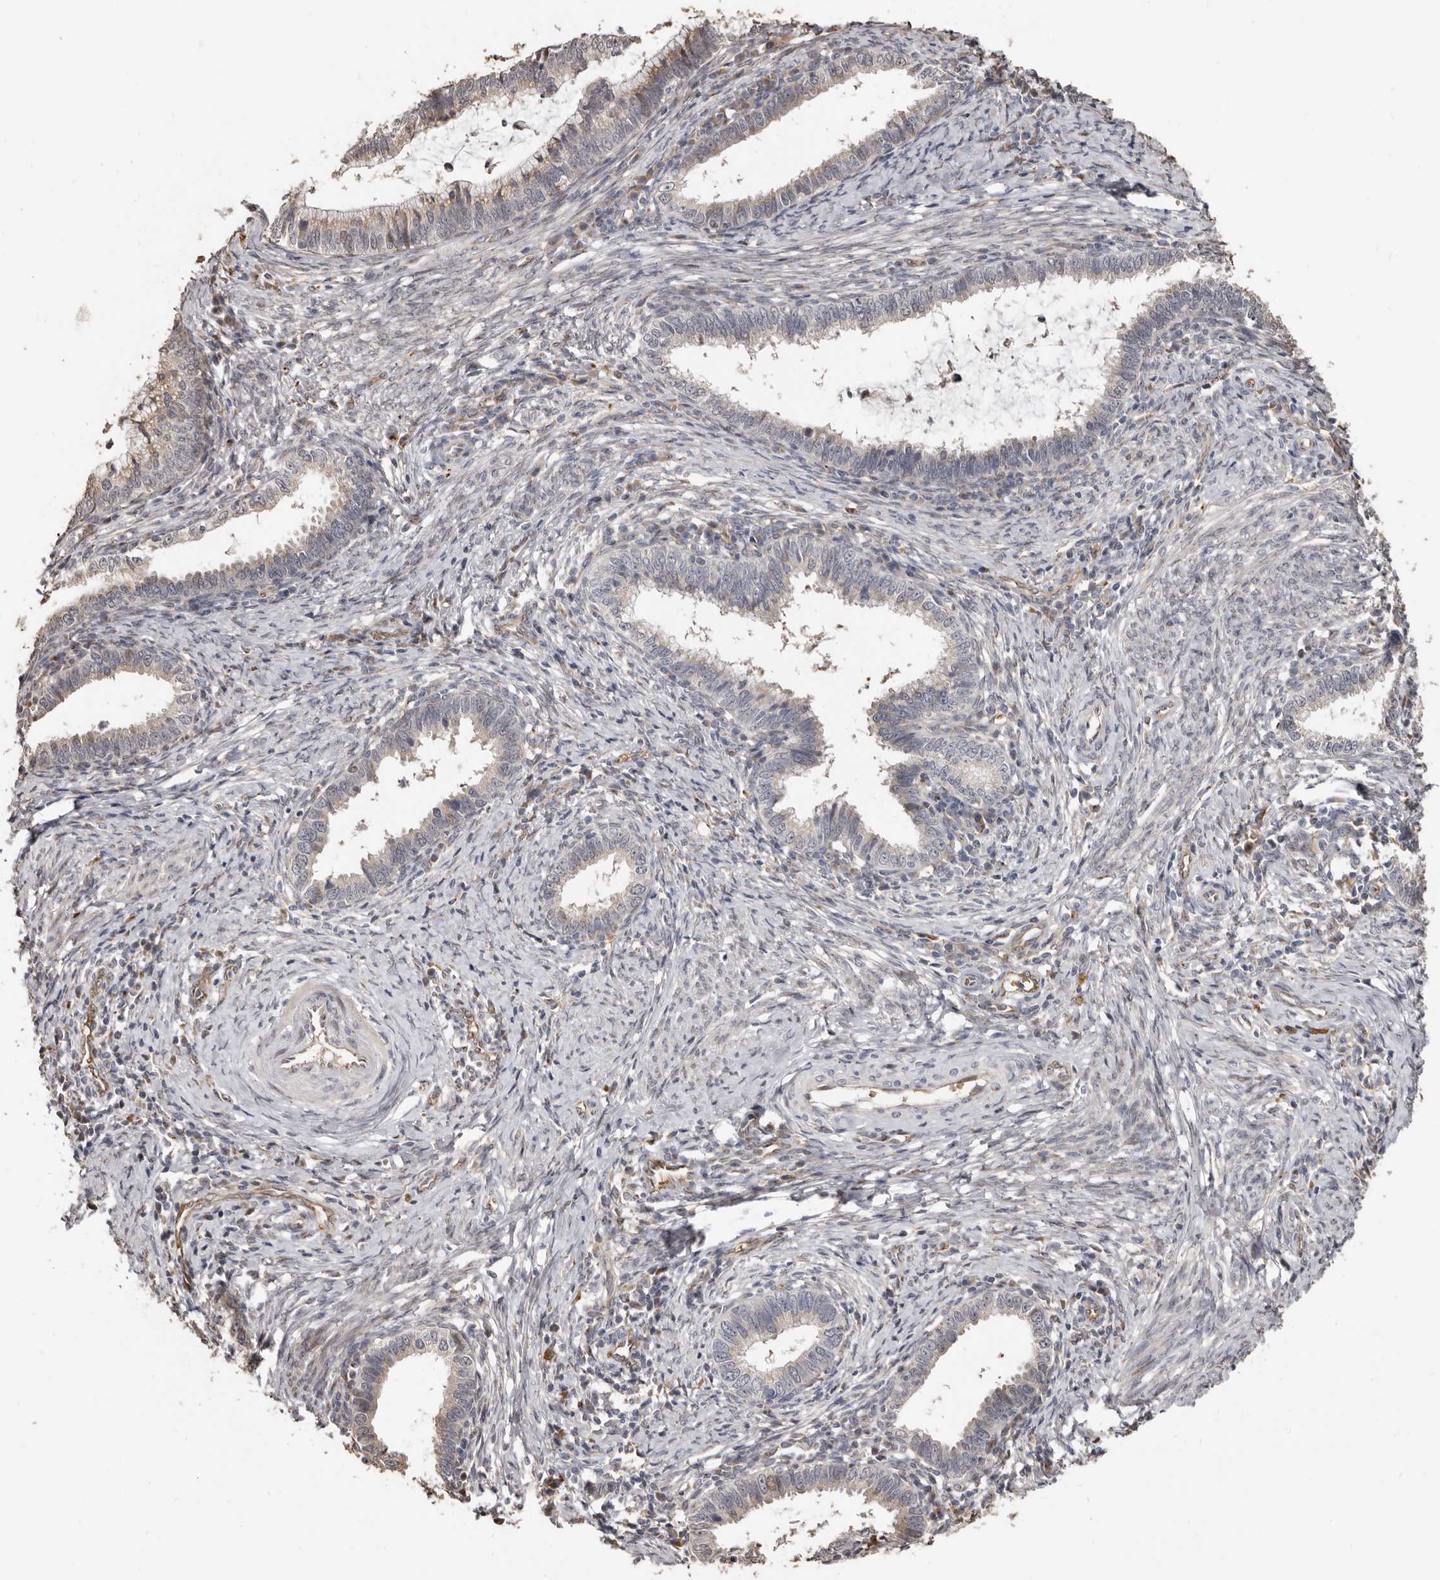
{"staining": {"intensity": "weak", "quantity": "<25%", "location": "cytoplasmic/membranous"}, "tissue": "cervical cancer", "cell_type": "Tumor cells", "image_type": "cancer", "snomed": [{"axis": "morphology", "description": "Adenocarcinoma, NOS"}, {"axis": "topography", "description": "Cervix"}], "caption": "Protein analysis of cervical cancer (adenocarcinoma) shows no significant positivity in tumor cells.", "gene": "ENTREP1", "patient": {"sex": "female", "age": 36}}